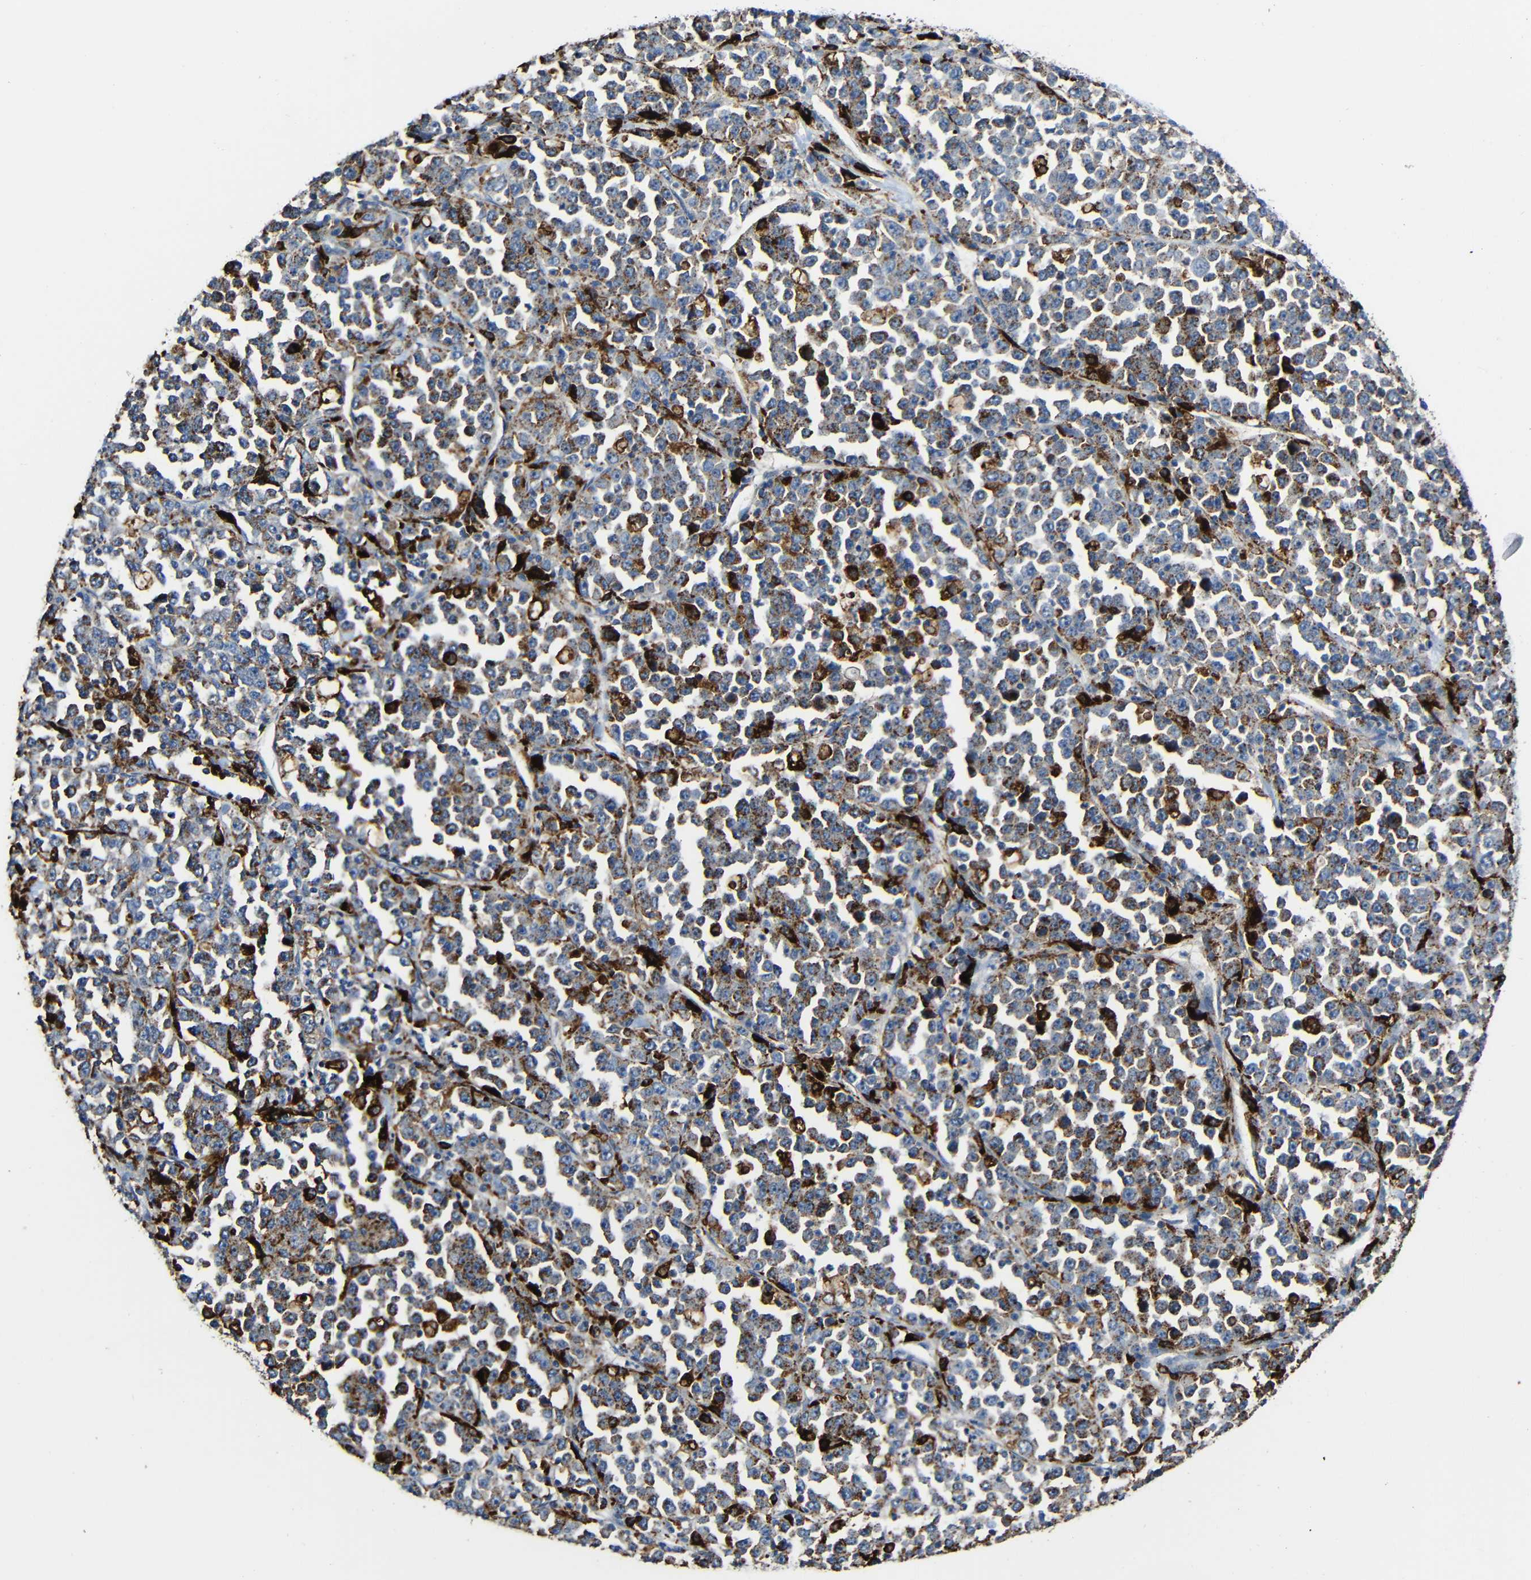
{"staining": {"intensity": "moderate", "quantity": ">75%", "location": "cytoplasmic/membranous"}, "tissue": "stomach cancer", "cell_type": "Tumor cells", "image_type": "cancer", "snomed": [{"axis": "morphology", "description": "Normal tissue, NOS"}, {"axis": "morphology", "description": "Adenocarcinoma, NOS"}, {"axis": "topography", "description": "Stomach, upper"}, {"axis": "topography", "description": "Stomach"}], "caption": "About >75% of tumor cells in adenocarcinoma (stomach) reveal moderate cytoplasmic/membranous protein positivity as visualized by brown immunohistochemical staining.", "gene": "HLA-DMA", "patient": {"sex": "male", "age": 59}}